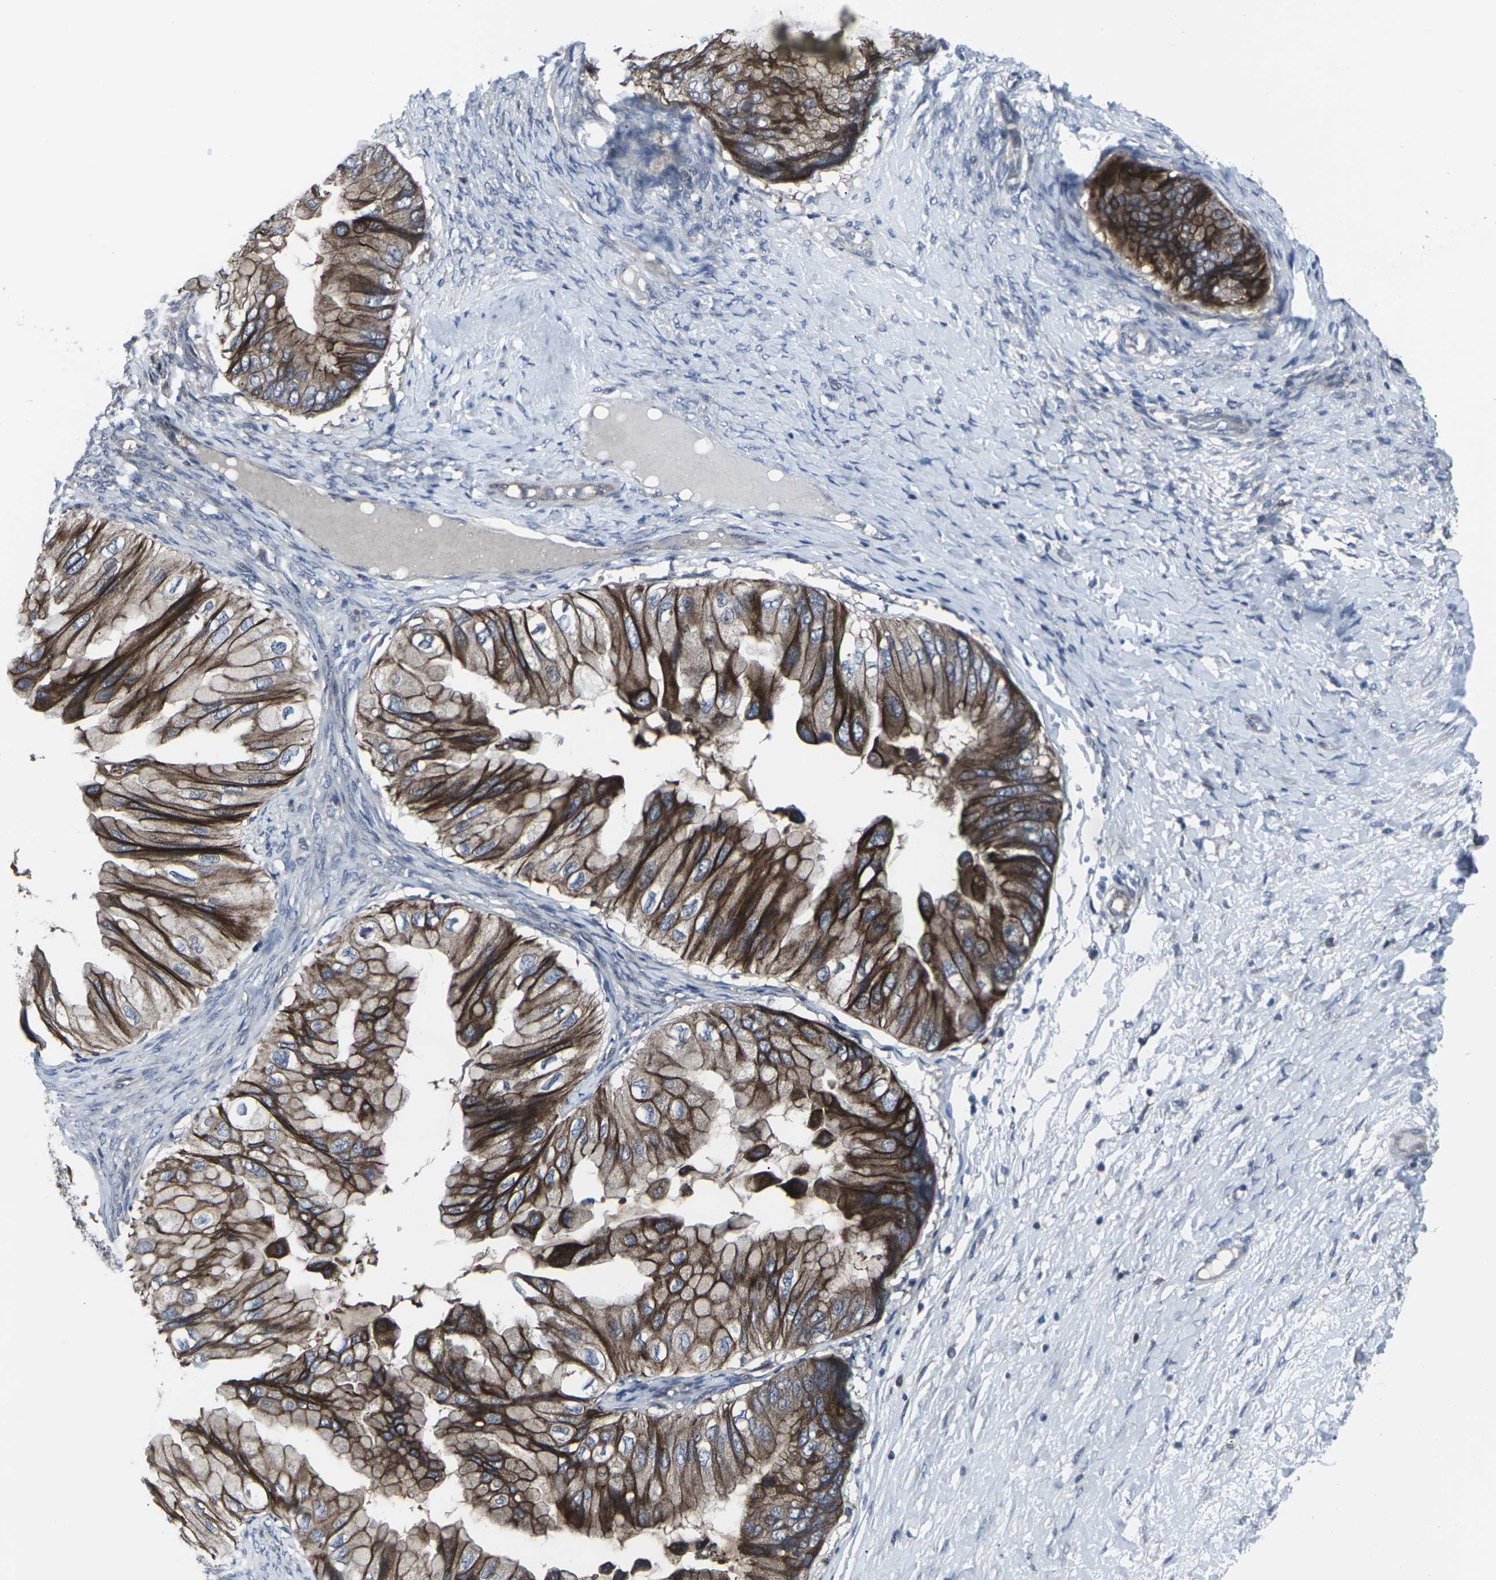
{"staining": {"intensity": "strong", "quantity": ">75%", "location": "cytoplasmic/membranous"}, "tissue": "ovarian cancer", "cell_type": "Tumor cells", "image_type": "cancer", "snomed": [{"axis": "morphology", "description": "Cystadenocarcinoma, mucinous, NOS"}, {"axis": "topography", "description": "Ovary"}], "caption": "Ovarian mucinous cystadenocarcinoma stained with a brown dye exhibits strong cytoplasmic/membranous positive staining in about >75% of tumor cells.", "gene": "HPRT1", "patient": {"sex": "female", "age": 61}}